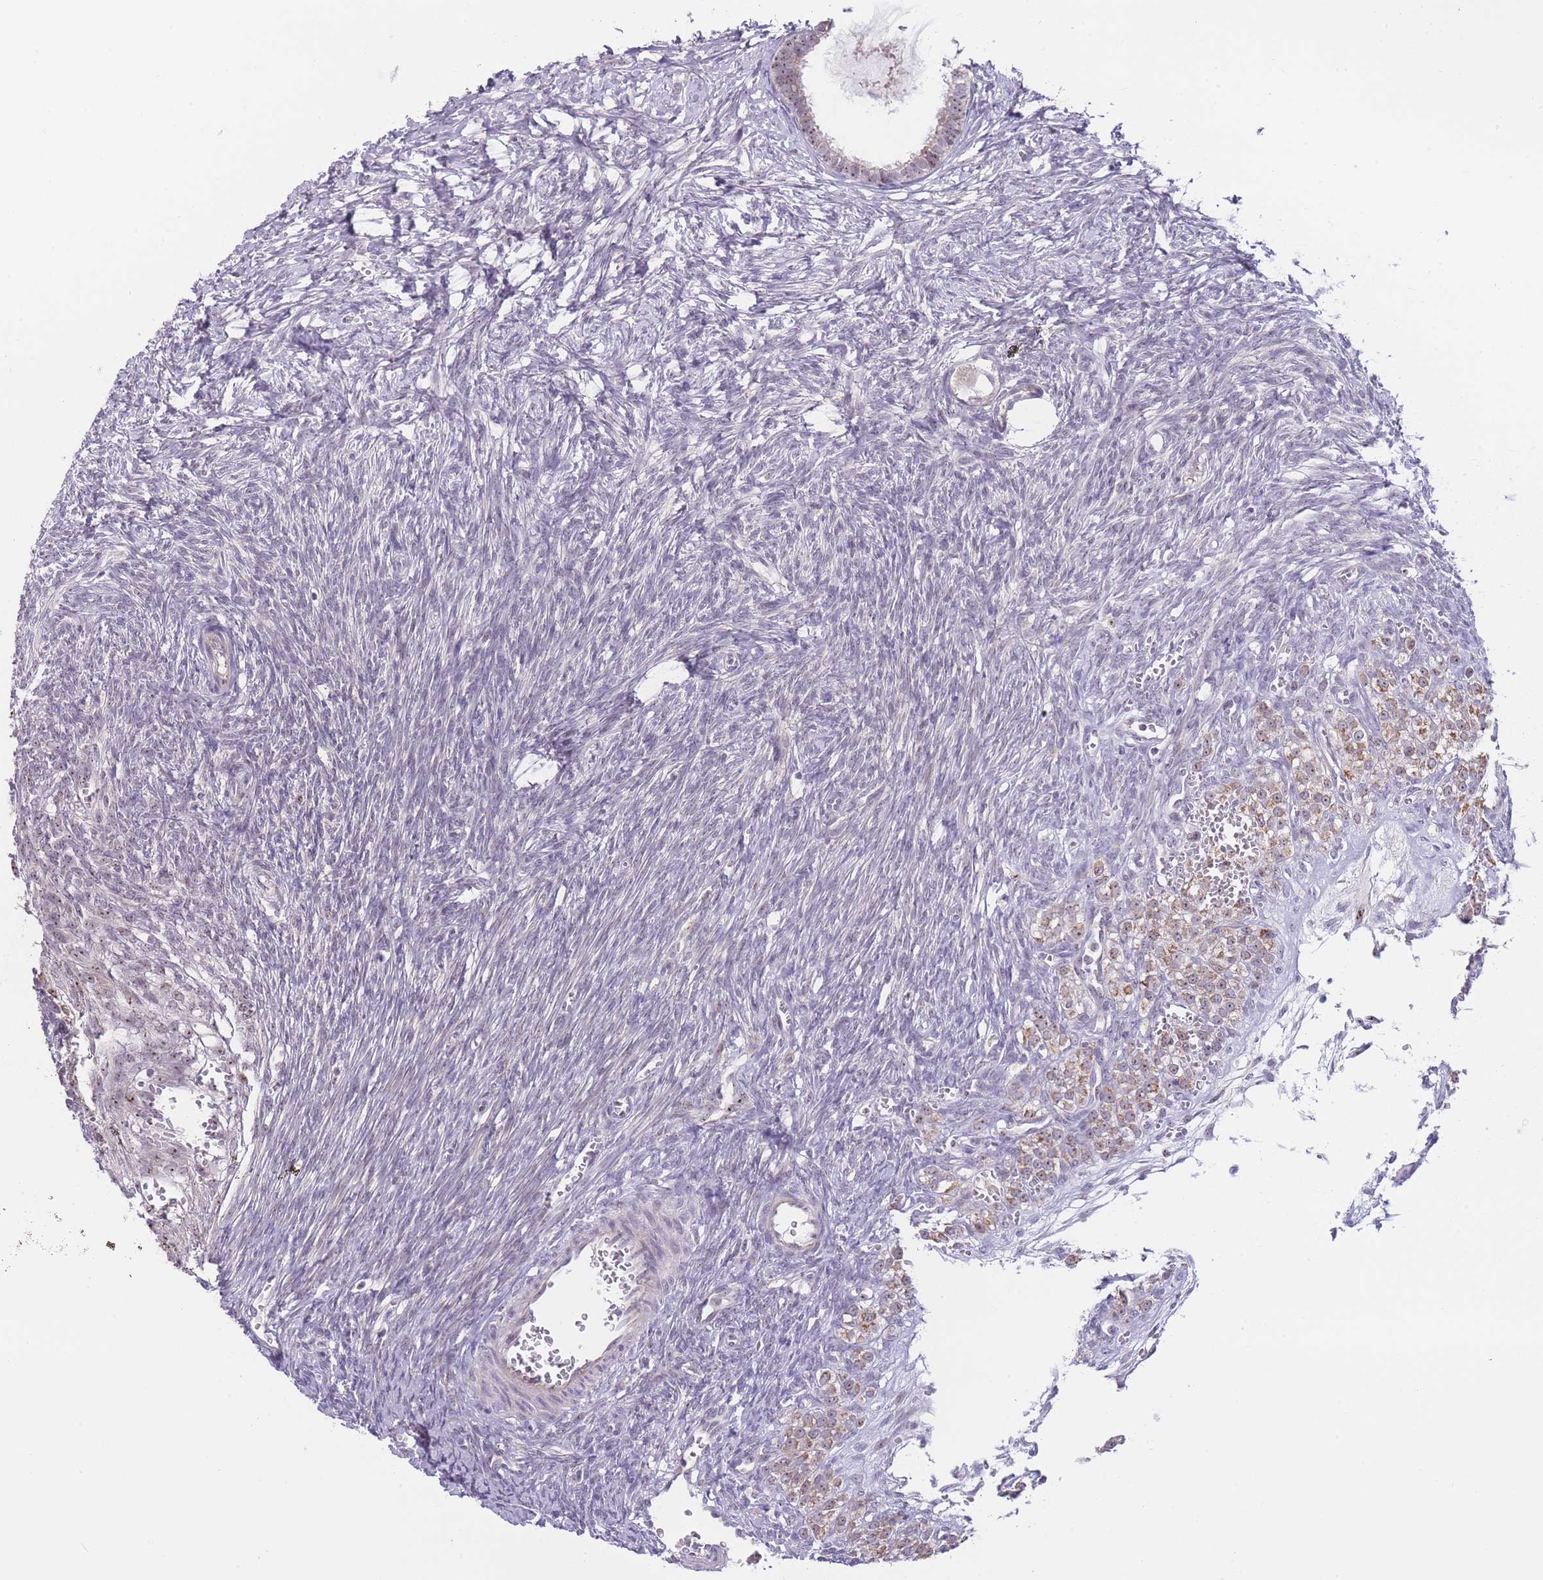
{"staining": {"intensity": "negative", "quantity": "none", "location": "none"}, "tissue": "ovary", "cell_type": "Follicle cells", "image_type": "normal", "snomed": [{"axis": "morphology", "description": "Normal tissue, NOS"}, {"axis": "morphology", "description": "Developmental malformation"}, {"axis": "topography", "description": "Ovary"}], "caption": "The image displays no significant expression in follicle cells of ovary.", "gene": "MCIDAS", "patient": {"sex": "female", "age": 39}}